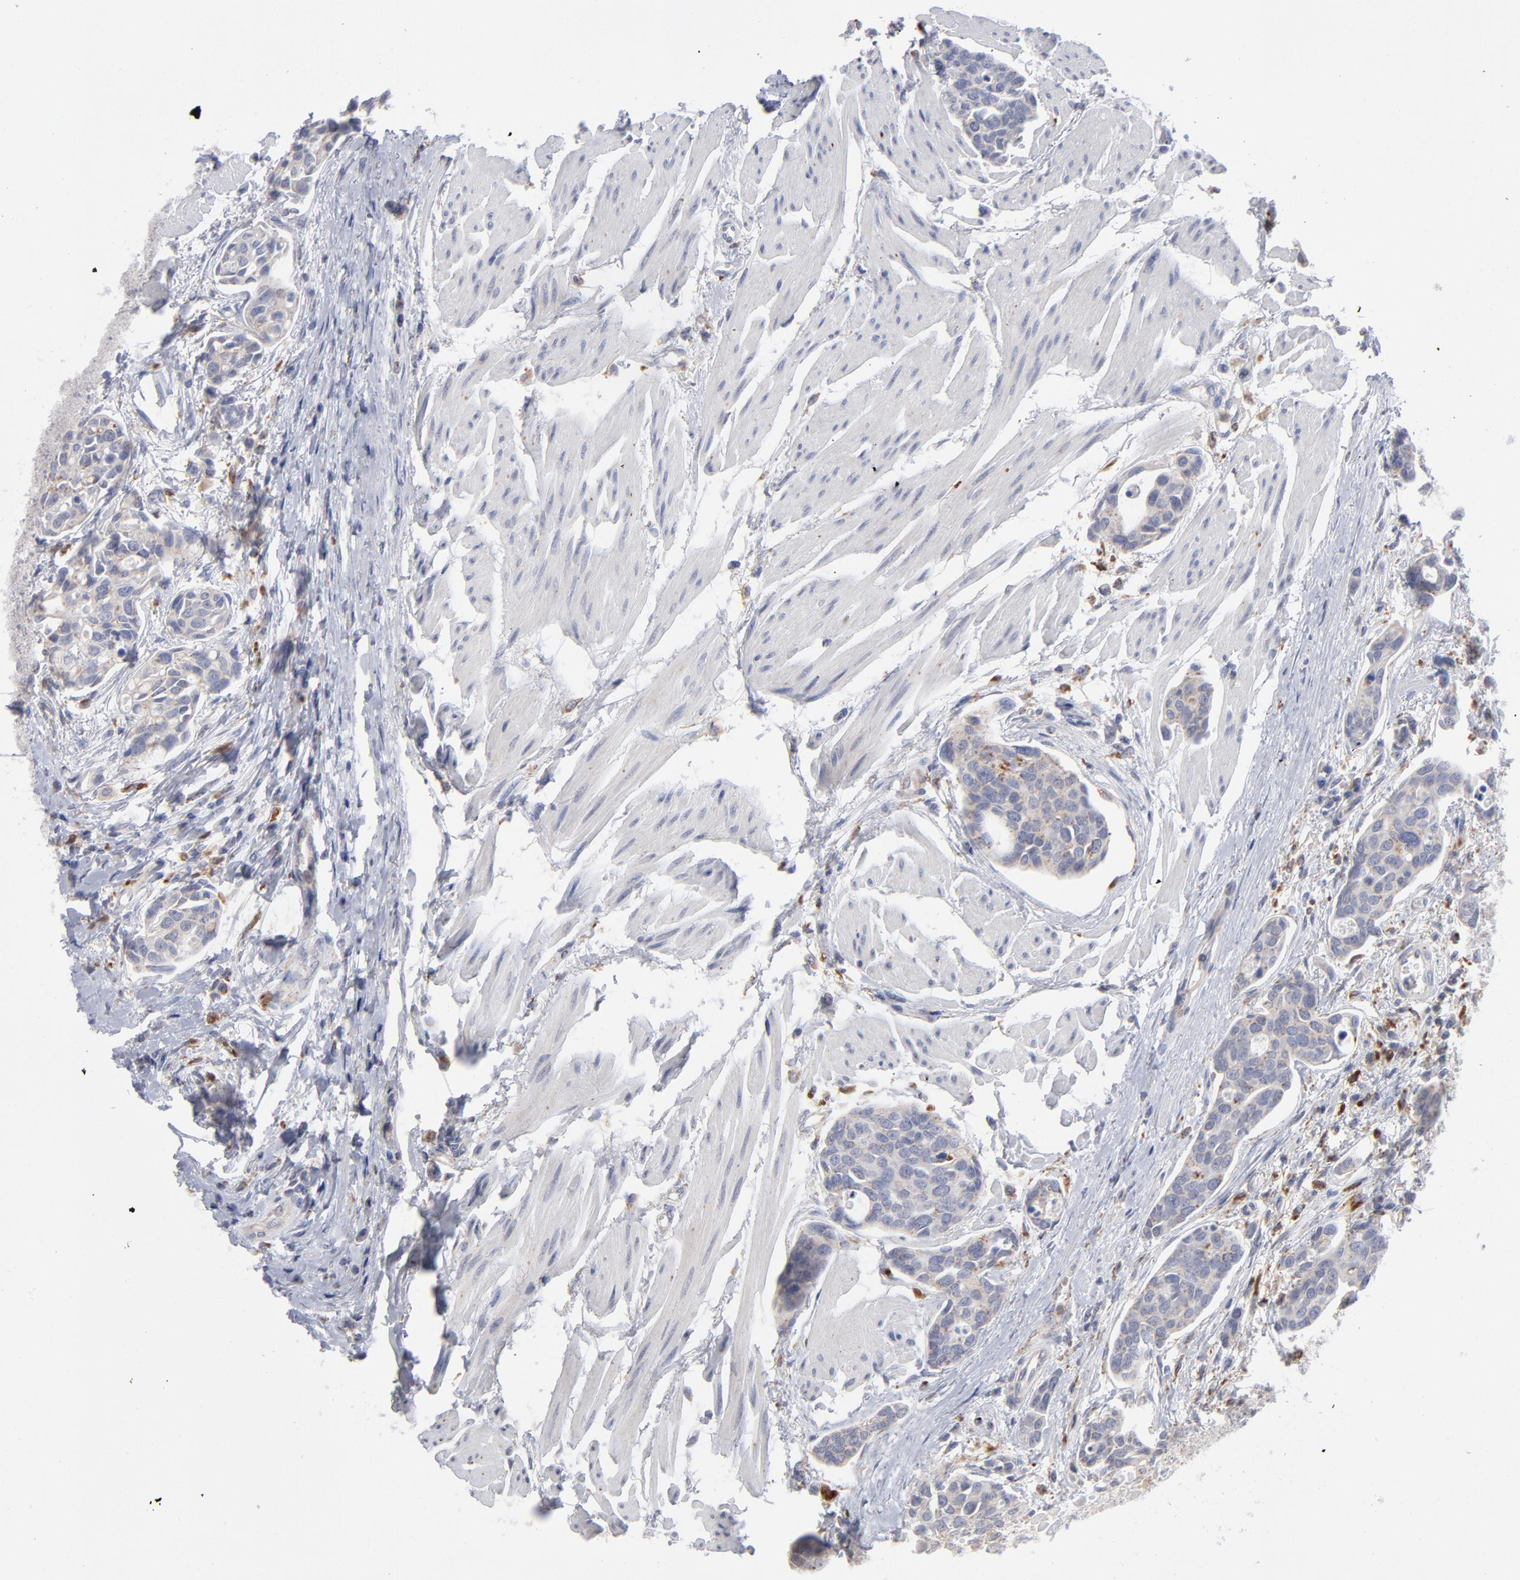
{"staining": {"intensity": "weak", "quantity": "<25%", "location": "cytoplasmic/membranous"}, "tissue": "urothelial cancer", "cell_type": "Tumor cells", "image_type": "cancer", "snomed": [{"axis": "morphology", "description": "Urothelial carcinoma, High grade"}, {"axis": "topography", "description": "Urinary bladder"}], "caption": "Immunohistochemistry image of neoplastic tissue: human high-grade urothelial carcinoma stained with DAB (3,3'-diaminobenzidine) reveals no significant protein staining in tumor cells.", "gene": "RRAGB", "patient": {"sex": "male", "age": 78}}